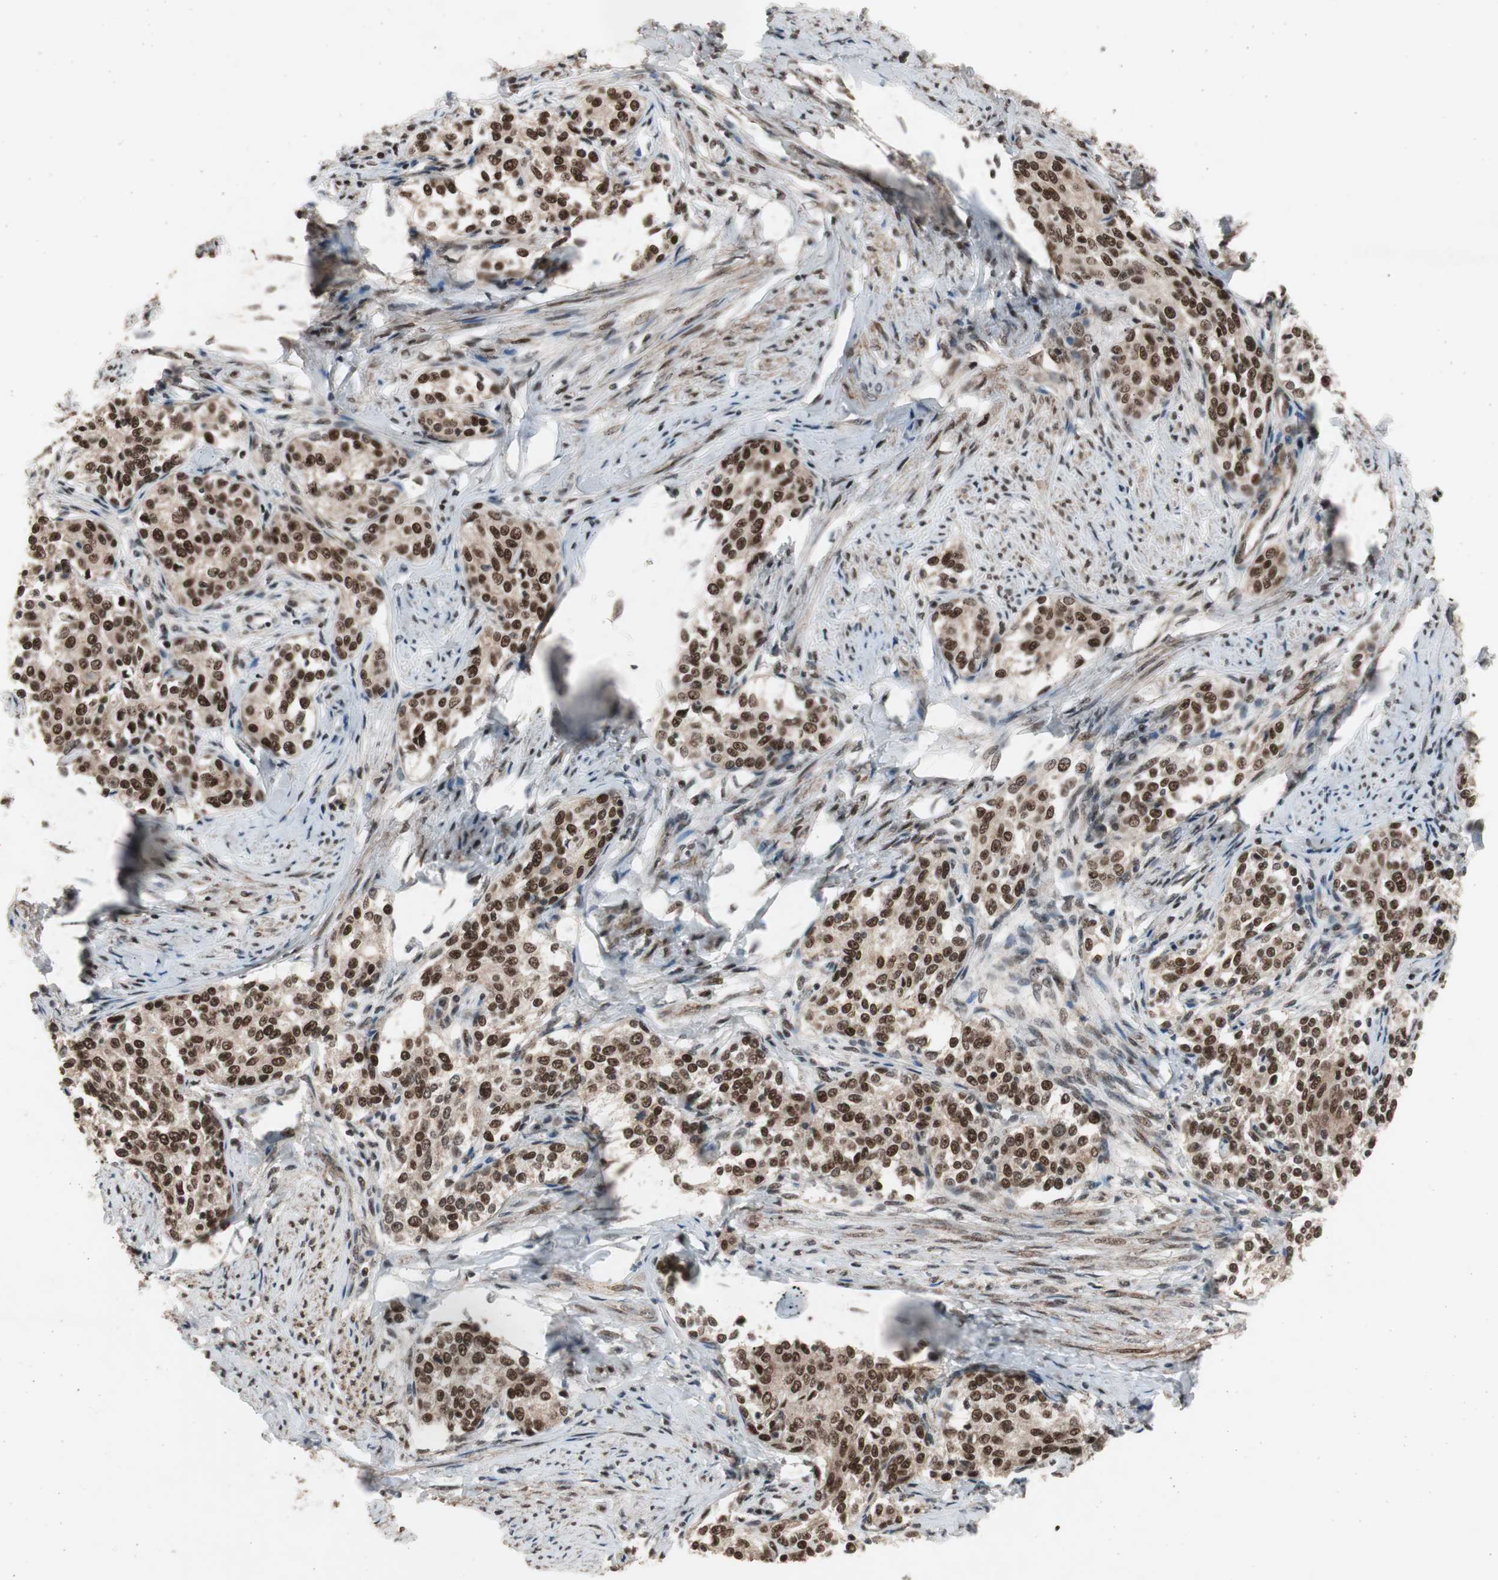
{"staining": {"intensity": "strong", "quantity": ">75%", "location": "nuclear"}, "tissue": "cervical cancer", "cell_type": "Tumor cells", "image_type": "cancer", "snomed": [{"axis": "morphology", "description": "Squamous cell carcinoma, NOS"}, {"axis": "morphology", "description": "Adenocarcinoma, NOS"}, {"axis": "topography", "description": "Cervix"}], "caption": "High-power microscopy captured an IHC micrograph of squamous cell carcinoma (cervical), revealing strong nuclear expression in about >75% of tumor cells. (DAB IHC with brightfield microscopy, high magnification).", "gene": "RPA1", "patient": {"sex": "female", "age": 52}}